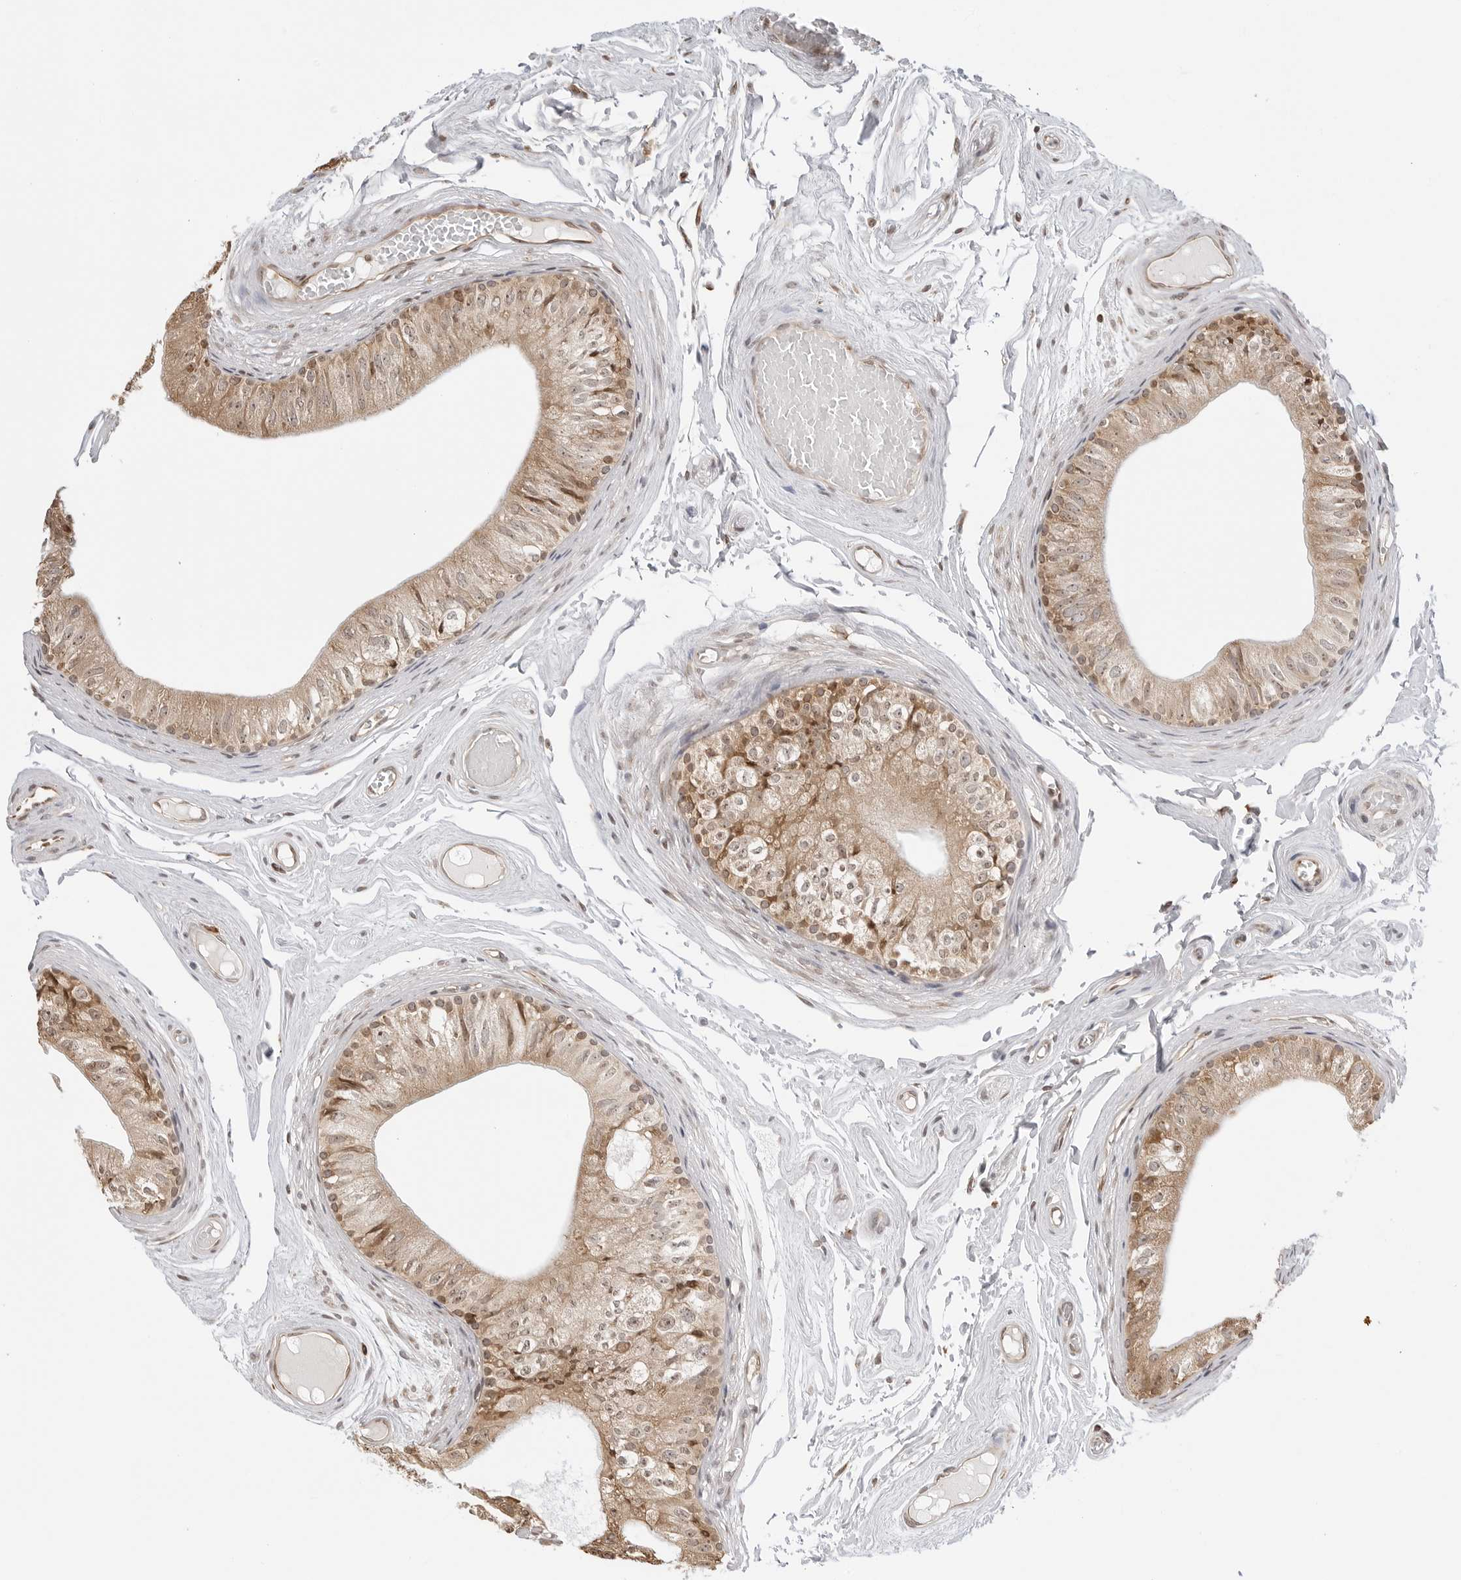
{"staining": {"intensity": "moderate", "quantity": ">75%", "location": "cytoplasmic/membranous,nuclear"}, "tissue": "epididymis", "cell_type": "Glandular cells", "image_type": "normal", "snomed": [{"axis": "morphology", "description": "Normal tissue, NOS"}, {"axis": "topography", "description": "Epididymis"}], "caption": "About >75% of glandular cells in unremarkable epididymis reveal moderate cytoplasmic/membranous,nuclear protein expression as visualized by brown immunohistochemical staining.", "gene": "FKBP14", "patient": {"sex": "male", "age": 79}}